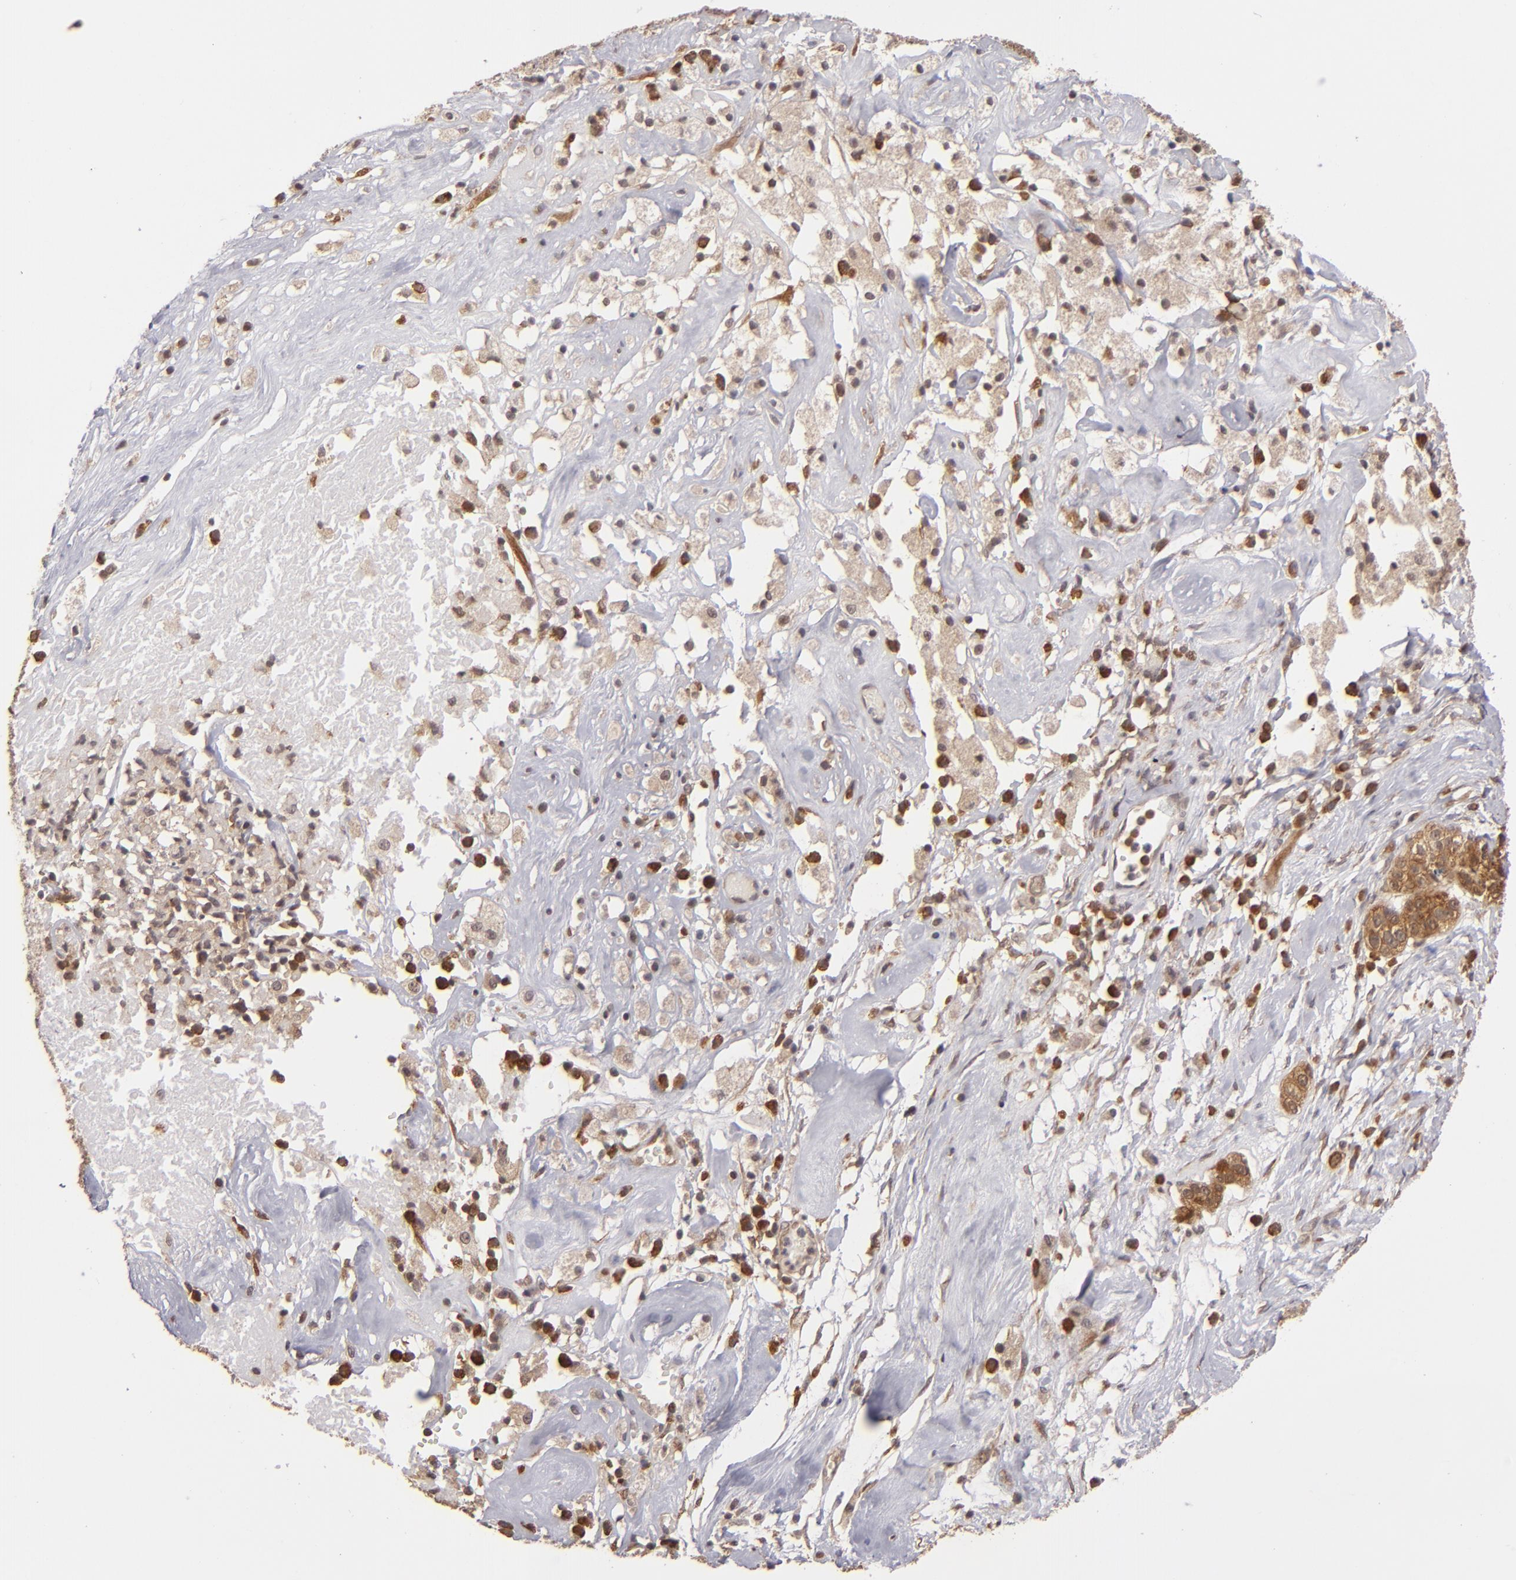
{"staining": {"intensity": "moderate", "quantity": "25%-75%", "location": "cytoplasmic/membranous"}, "tissue": "ovarian cancer", "cell_type": "Tumor cells", "image_type": "cancer", "snomed": [{"axis": "morphology", "description": "Normal tissue, NOS"}, {"axis": "morphology", "description": "Cystadenocarcinoma, serous, NOS"}, {"axis": "topography", "description": "Ovary"}], "caption": "Human serous cystadenocarcinoma (ovarian) stained with a protein marker displays moderate staining in tumor cells.", "gene": "MAPK3", "patient": {"sex": "female", "age": 62}}